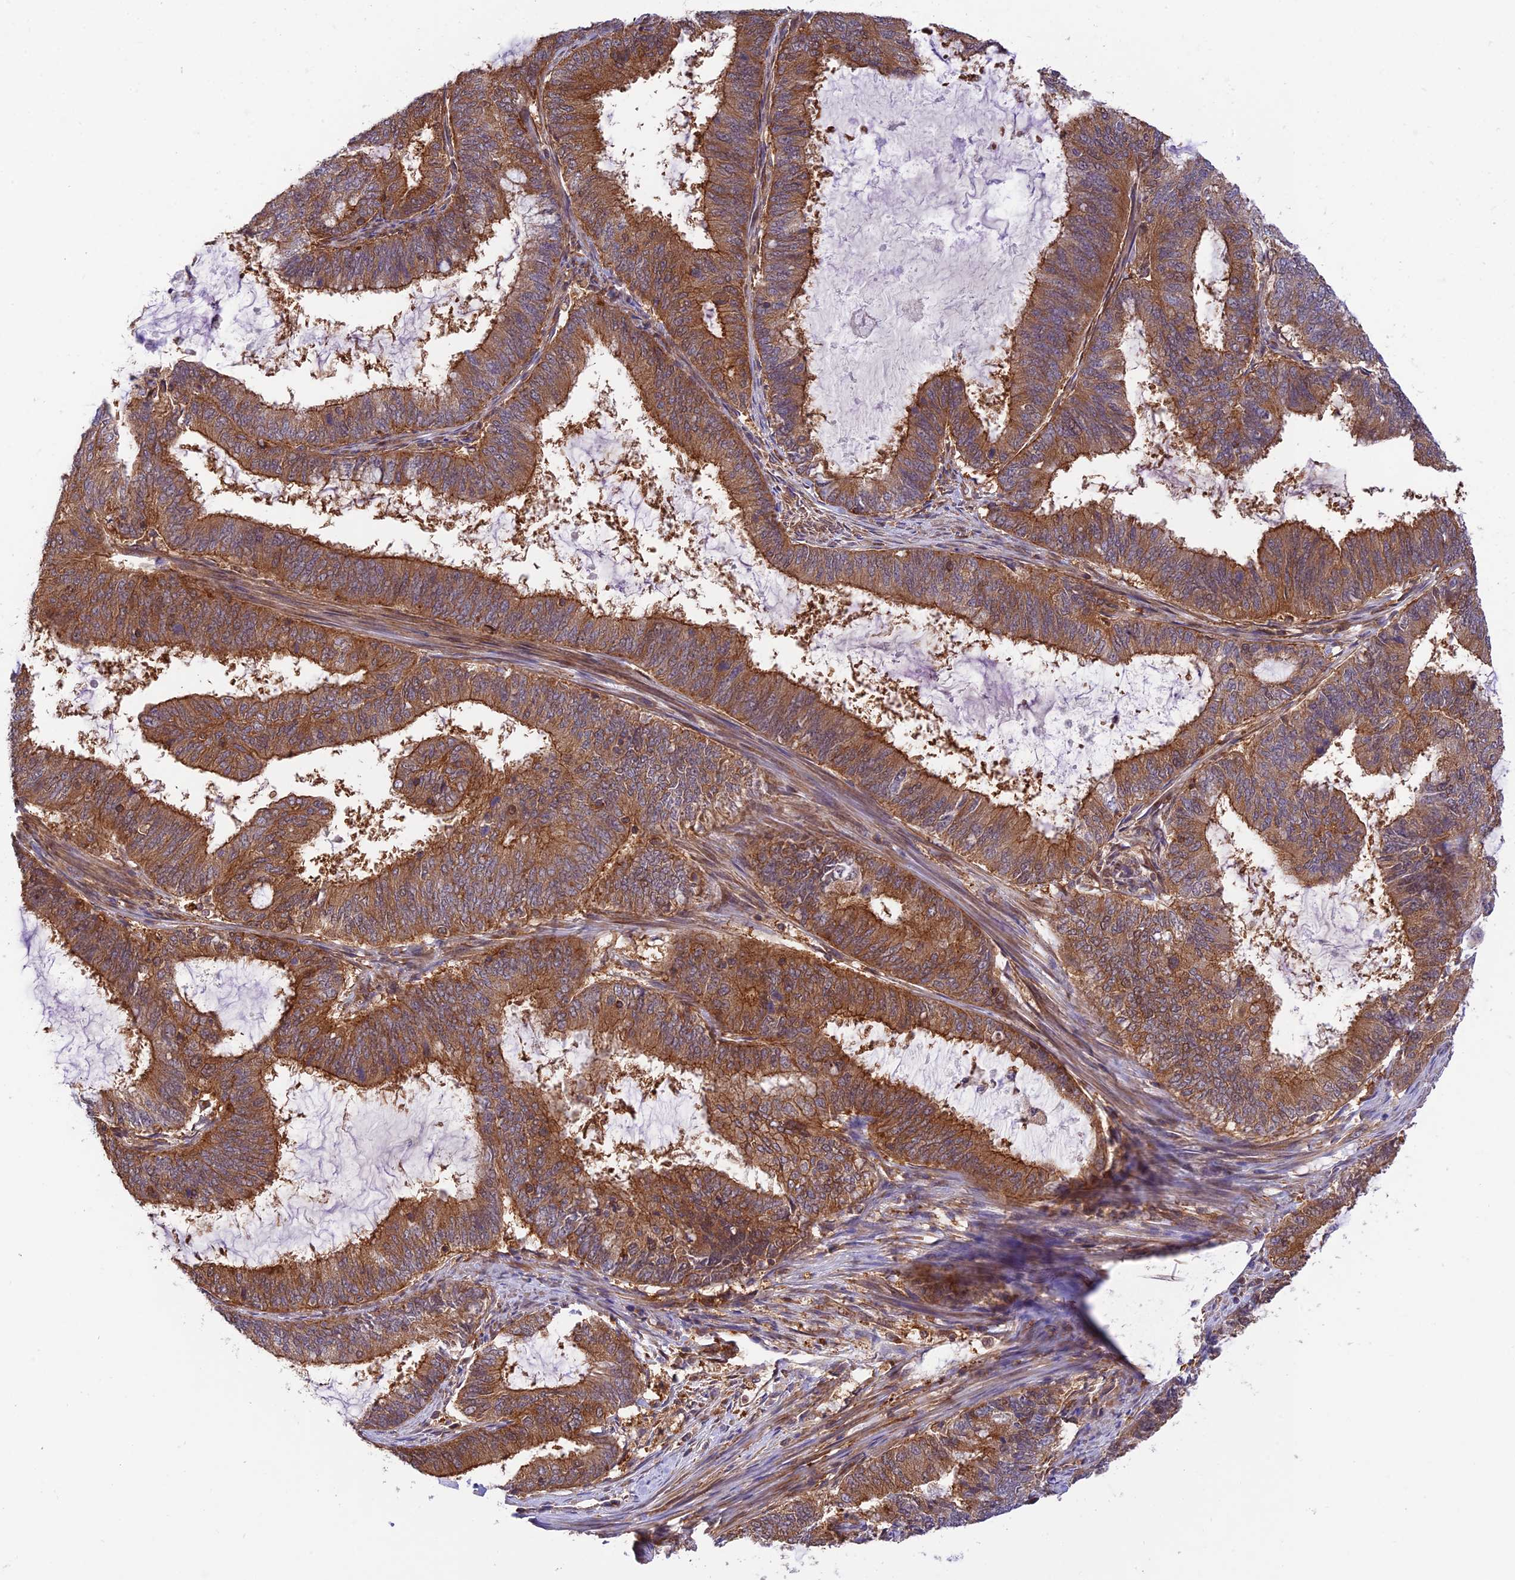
{"staining": {"intensity": "strong", "quantity": ">75%", "location": "cytoplasmic/membranous"}, "tissue": "endometrial cancer", "cell_type": "Tumor cells", "image_type": "cancer", "snomed": [{"axis": "morphology", "description": "Adenocarcinoma, NOS"}, {"axis": "topography", "description": "Endometrium"}], "caption": "About >75% of tumor cells in human adenocarcinoma (endometrial) reveal strong cytoplasmic/membranous protein positivity as visualized by brown immunohistochemical staining.", "gene": "EVI5L", "patient": {"sex": "female", "age": 51}}